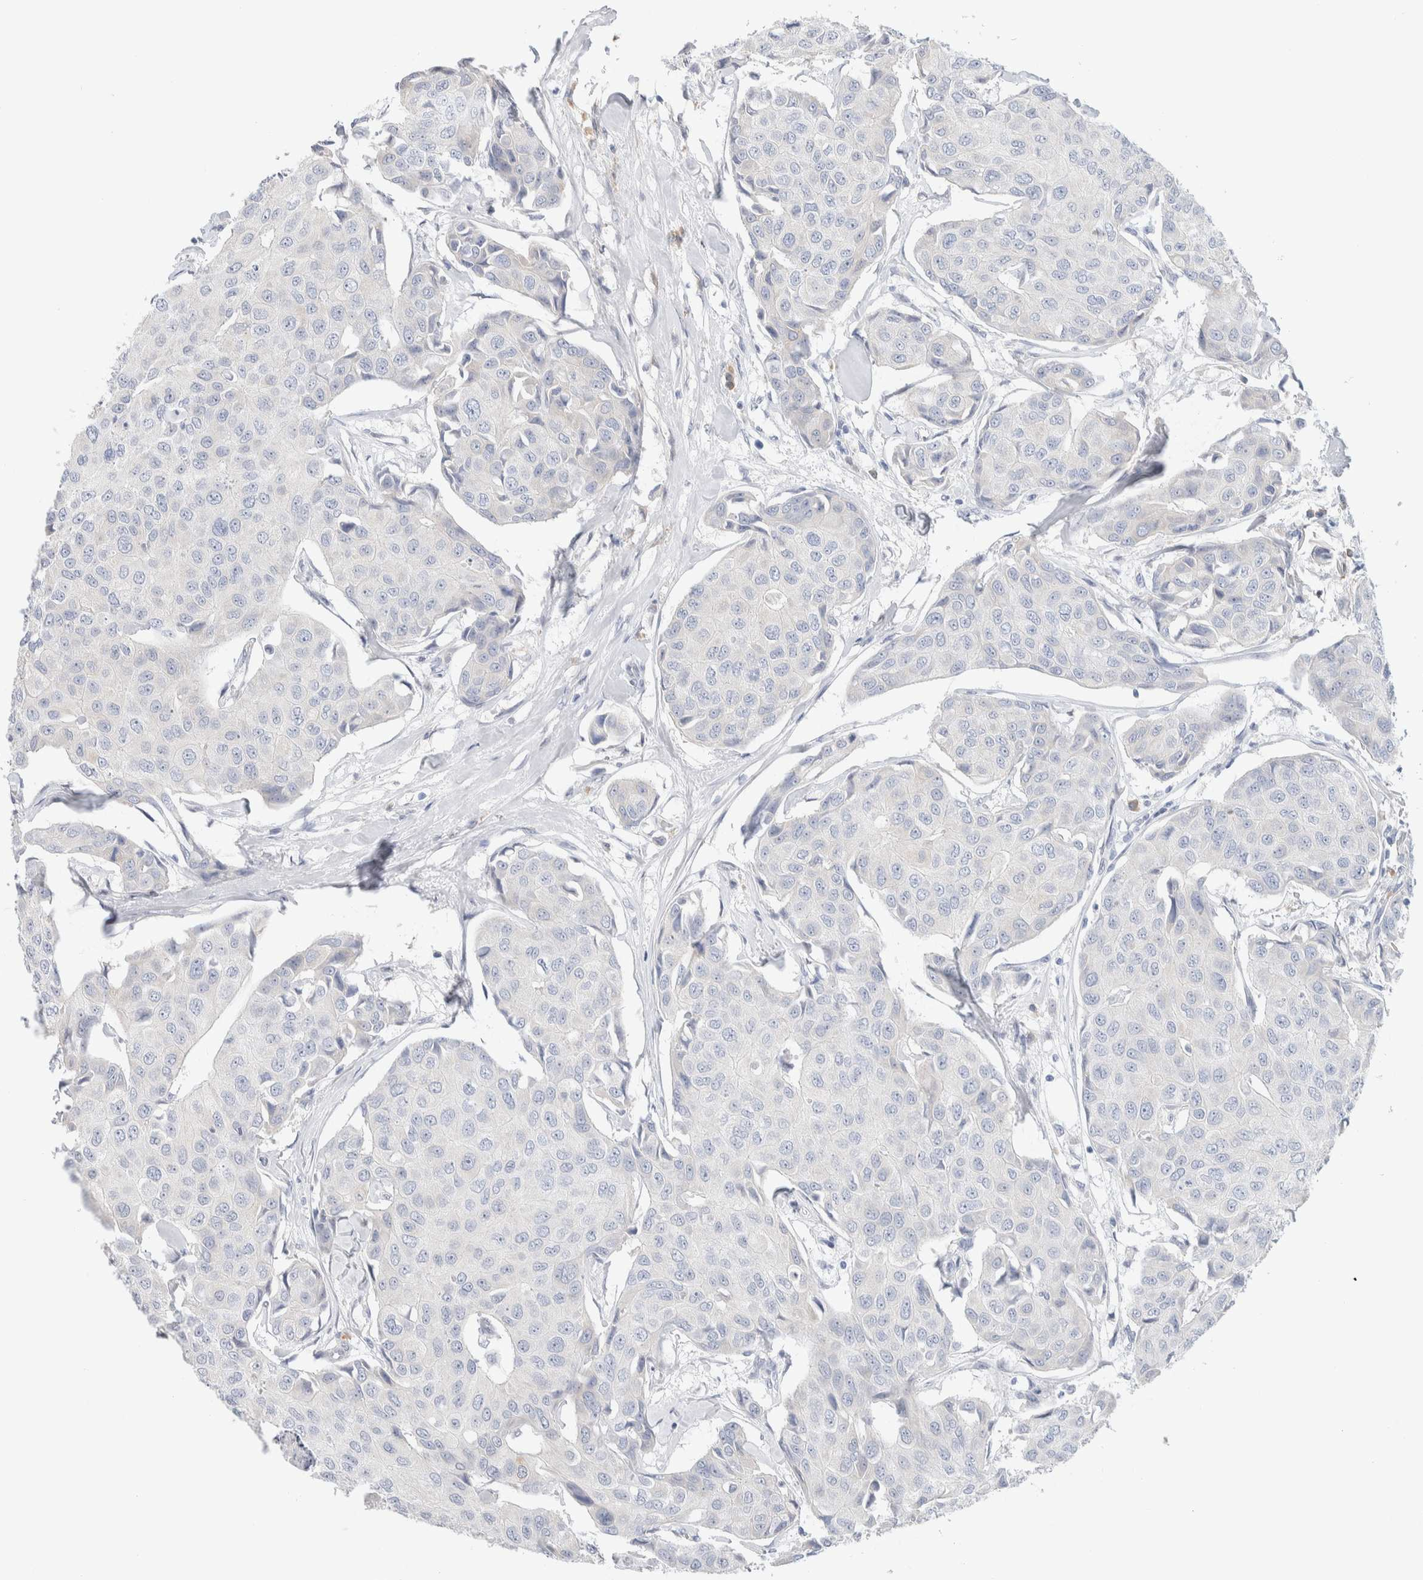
{"staining": {"intensity": "negative", "quantity": "none", "location": "none"}, "tissue": "breast cancer", "cell_type": "Tumor cells", "image_type": "cancer", "snomed": [{"axis": "morphology", "description": "Duct carcinoma"}, {"axis": "topography", "description": "Breast"}], "caption": "Photomicrograph shows no significant protein expression in tumor cells of breast cancer (invasive ductal carcinoma).", "gene": "RUSF1", "patient": {"sex": "female", "age": 80}}